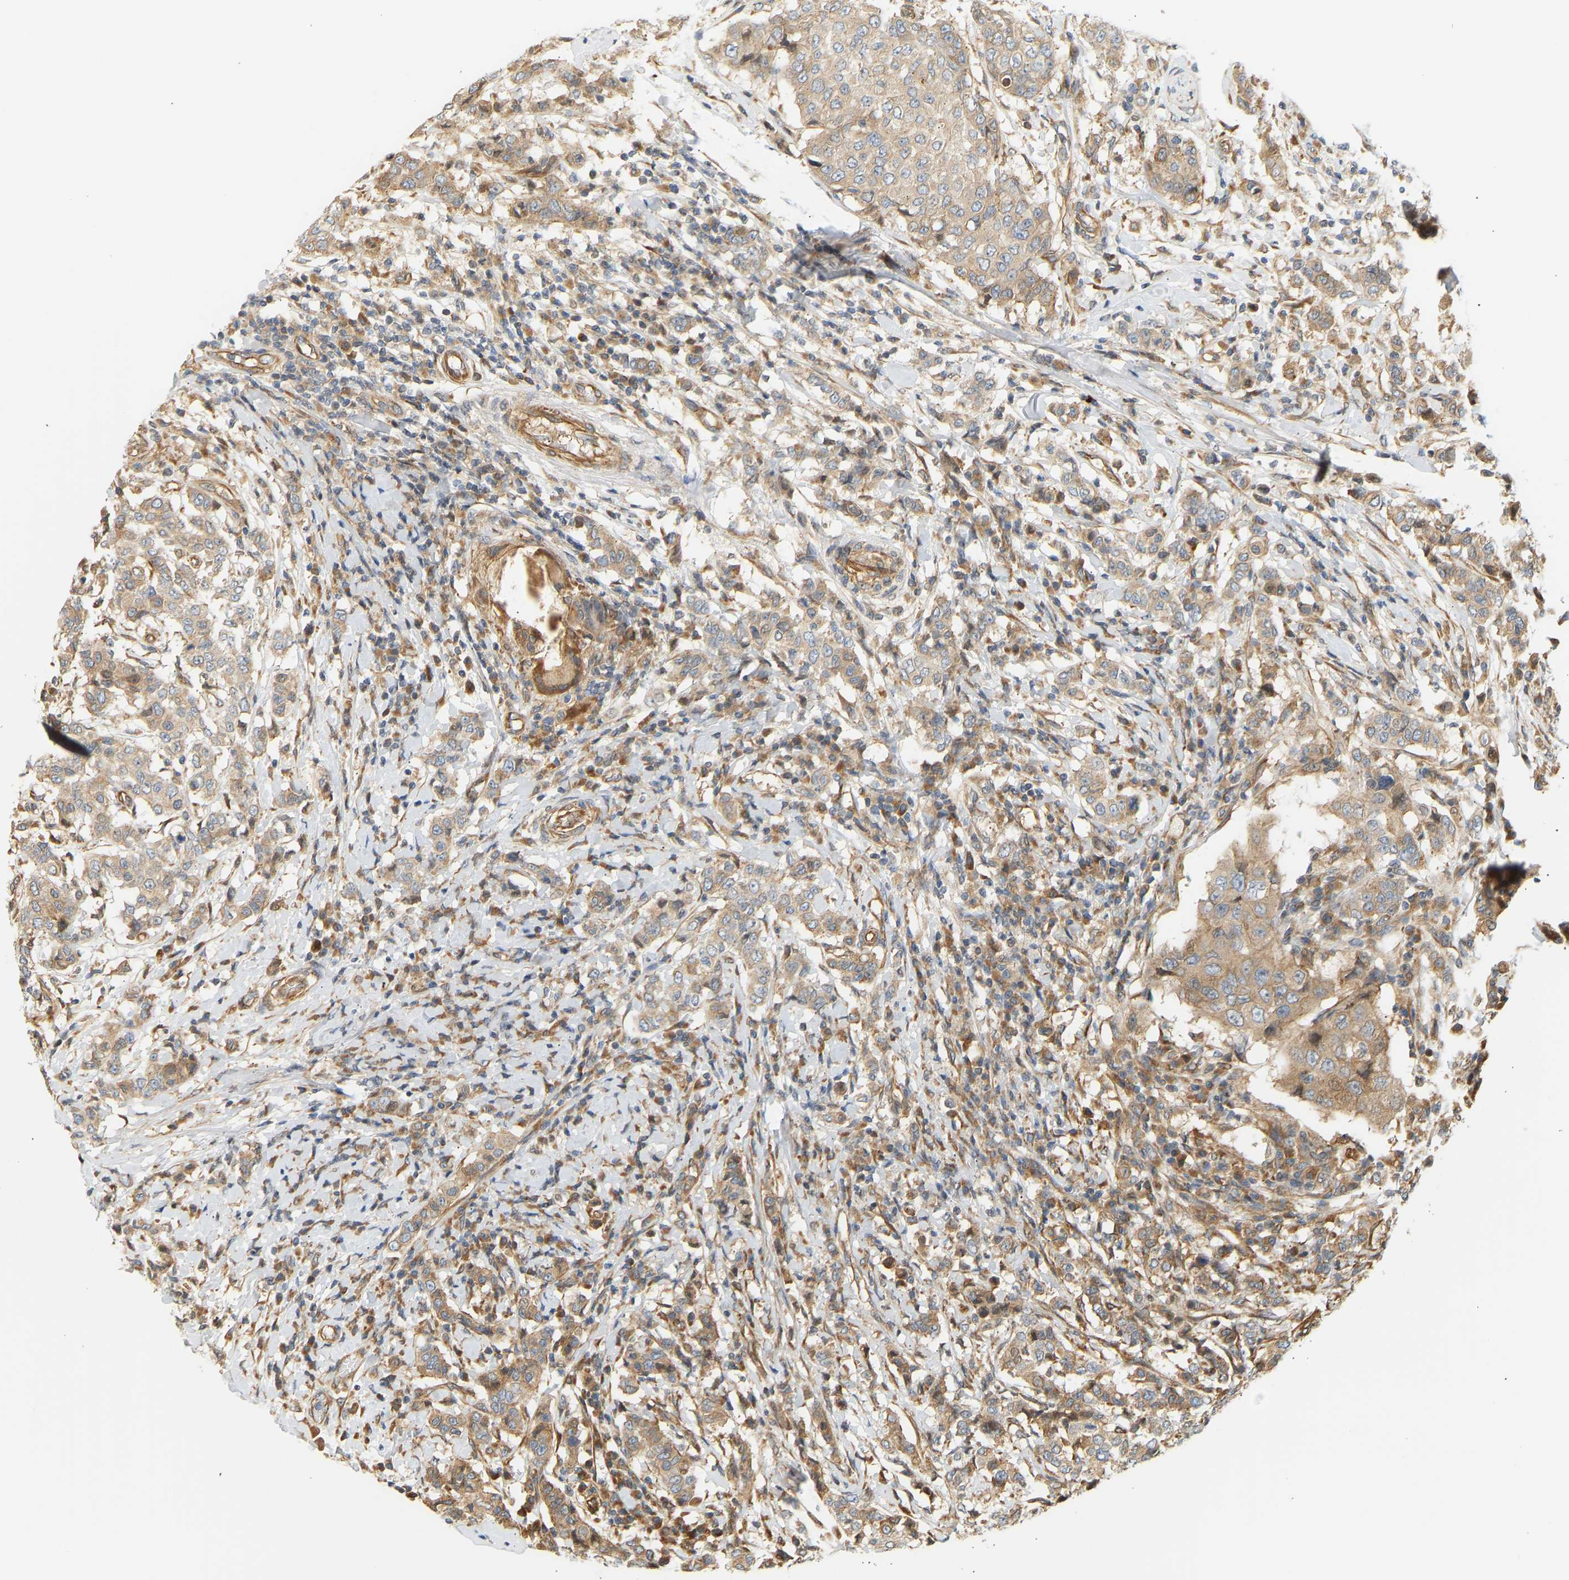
{"staining": {"intensity": "moderate", "quantity": ">75%", "location": "cytoplasmic/membranous"}, "tissue": "breast cancer", "cell_type": "Tumor cells", "image_type": "cancer", "snomed": [{"axis": "morphology", "description": "Duct carcinoma"}, {"axis": "topography", "description": "Breast"}], "caption": "Protein staining of breast cancer tissue shows moderate cytoplasmic/membranous staining in about >75% of tumor cells. (brown staining indicates protein expression, while blue staining denotes nuclei).", "gene": "CEP57", "patient": {"sex": "female", "age": 27}}